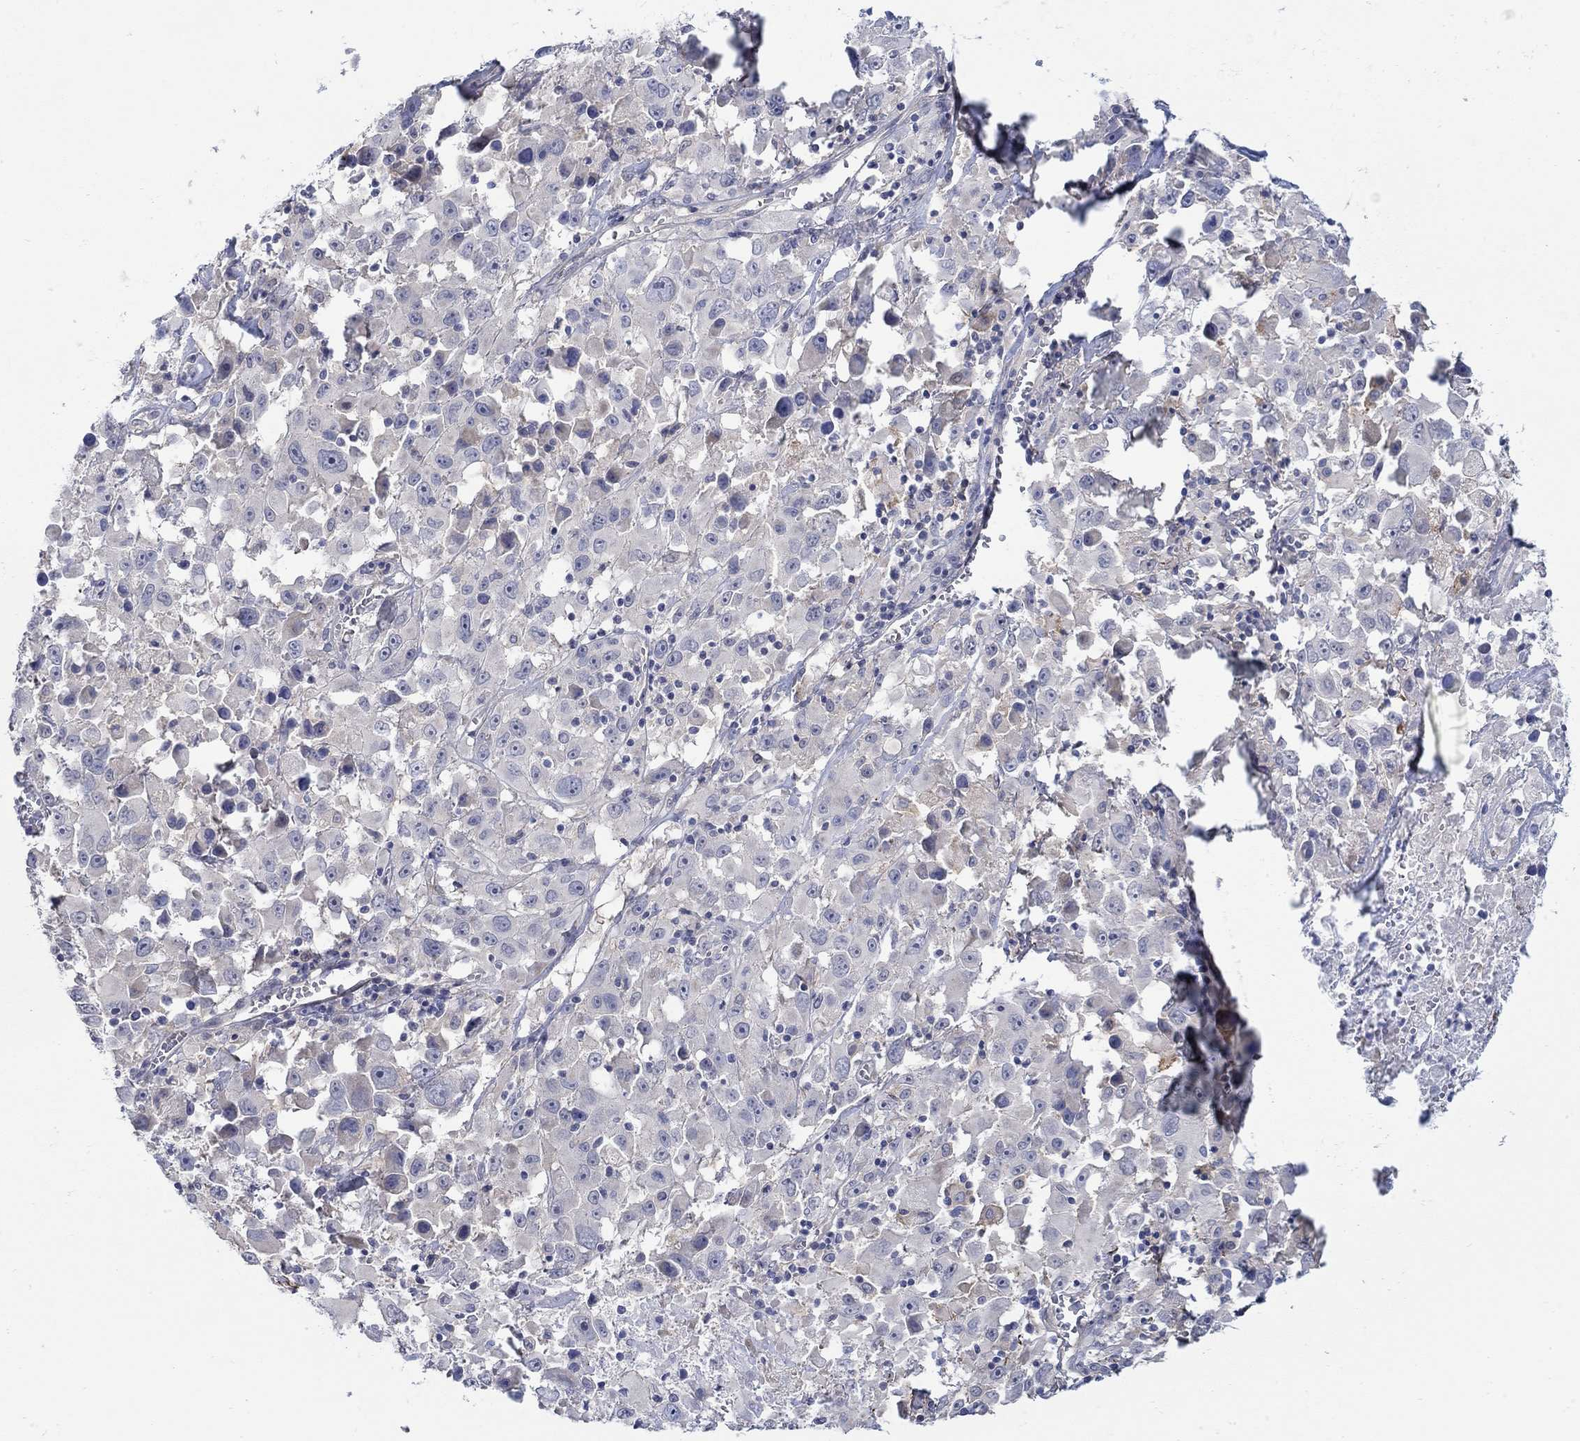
{"staining": {"intensity": "negative", "quantity": "none", "location": "none"}, "tissue": "melanoma", "cell_type": "Tumor cells", "image_type": "cancer", "snomed": [{"axis": "morphology", "description": "Malignant melanoma, Metastatic site"}, {"axis": "topography", "description": "Lymph node"}], "caption": "Malignant melanoma (metastatic site) was stained to show a protein in brown. There is no significant staining in tumor cells.", "gene": "SCN7A", "patient": {"sex": "male", "age": 50}}